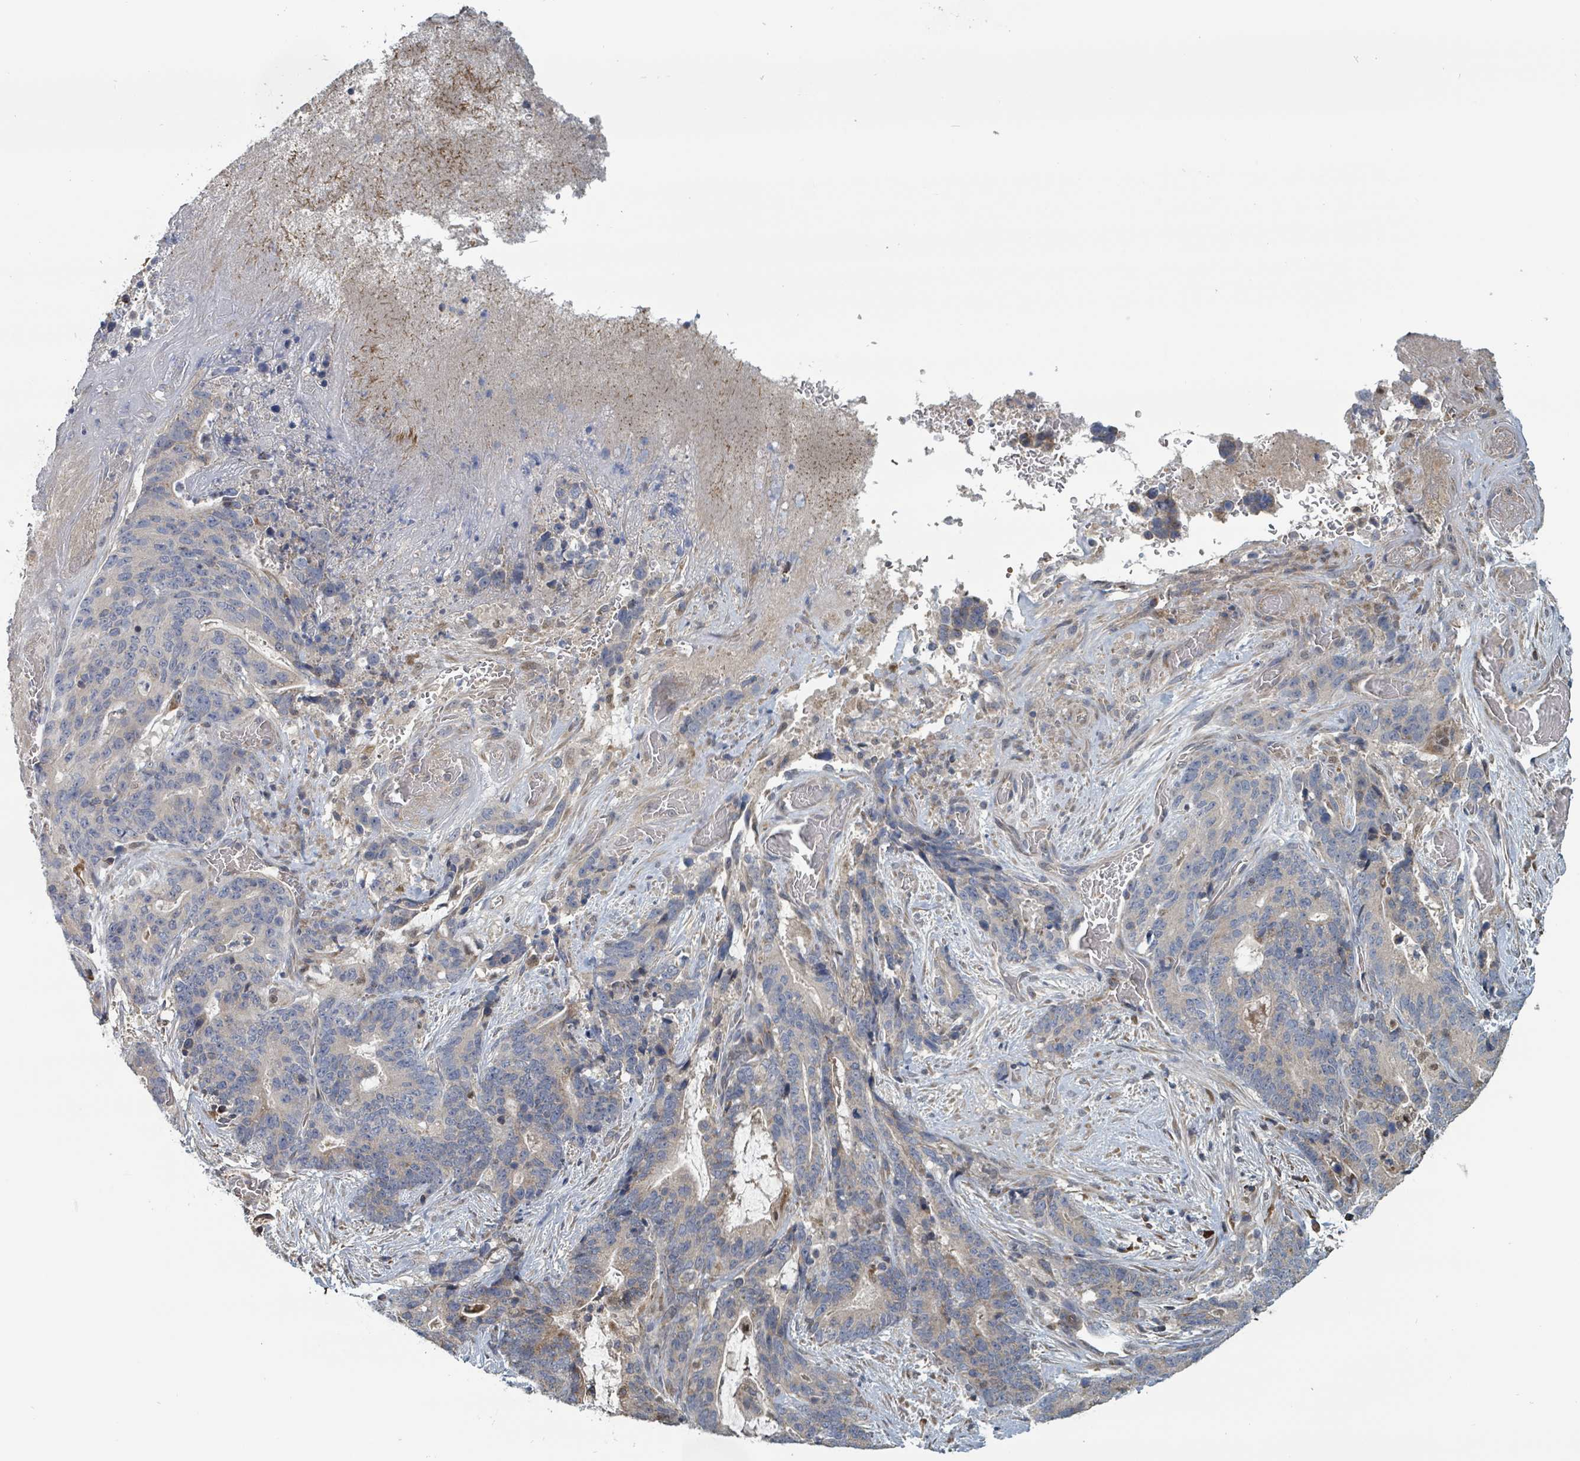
{"staining": {"intensity": "weak", "quantity": "<25%", "location": "cytoplasmic/membranous"}, "tissue": "stomach cancer", "cell_type": "Tumor cells", "image_type": "cancer", "snomed": [{"axis": "morphology", "description": "Normal tissue, NOS"}, {"axis": "morphology", "description": "Adenocarcinoma, NOS"}, {"axis": "topography", "description": "Stomach"}], "caption": "Photomicrograph shows no significant protein positivity in tumor cells of adenocarcinoma (stomach).", "gene": "HIVEP1", "patient": {"sex": "female", "age": 64}}